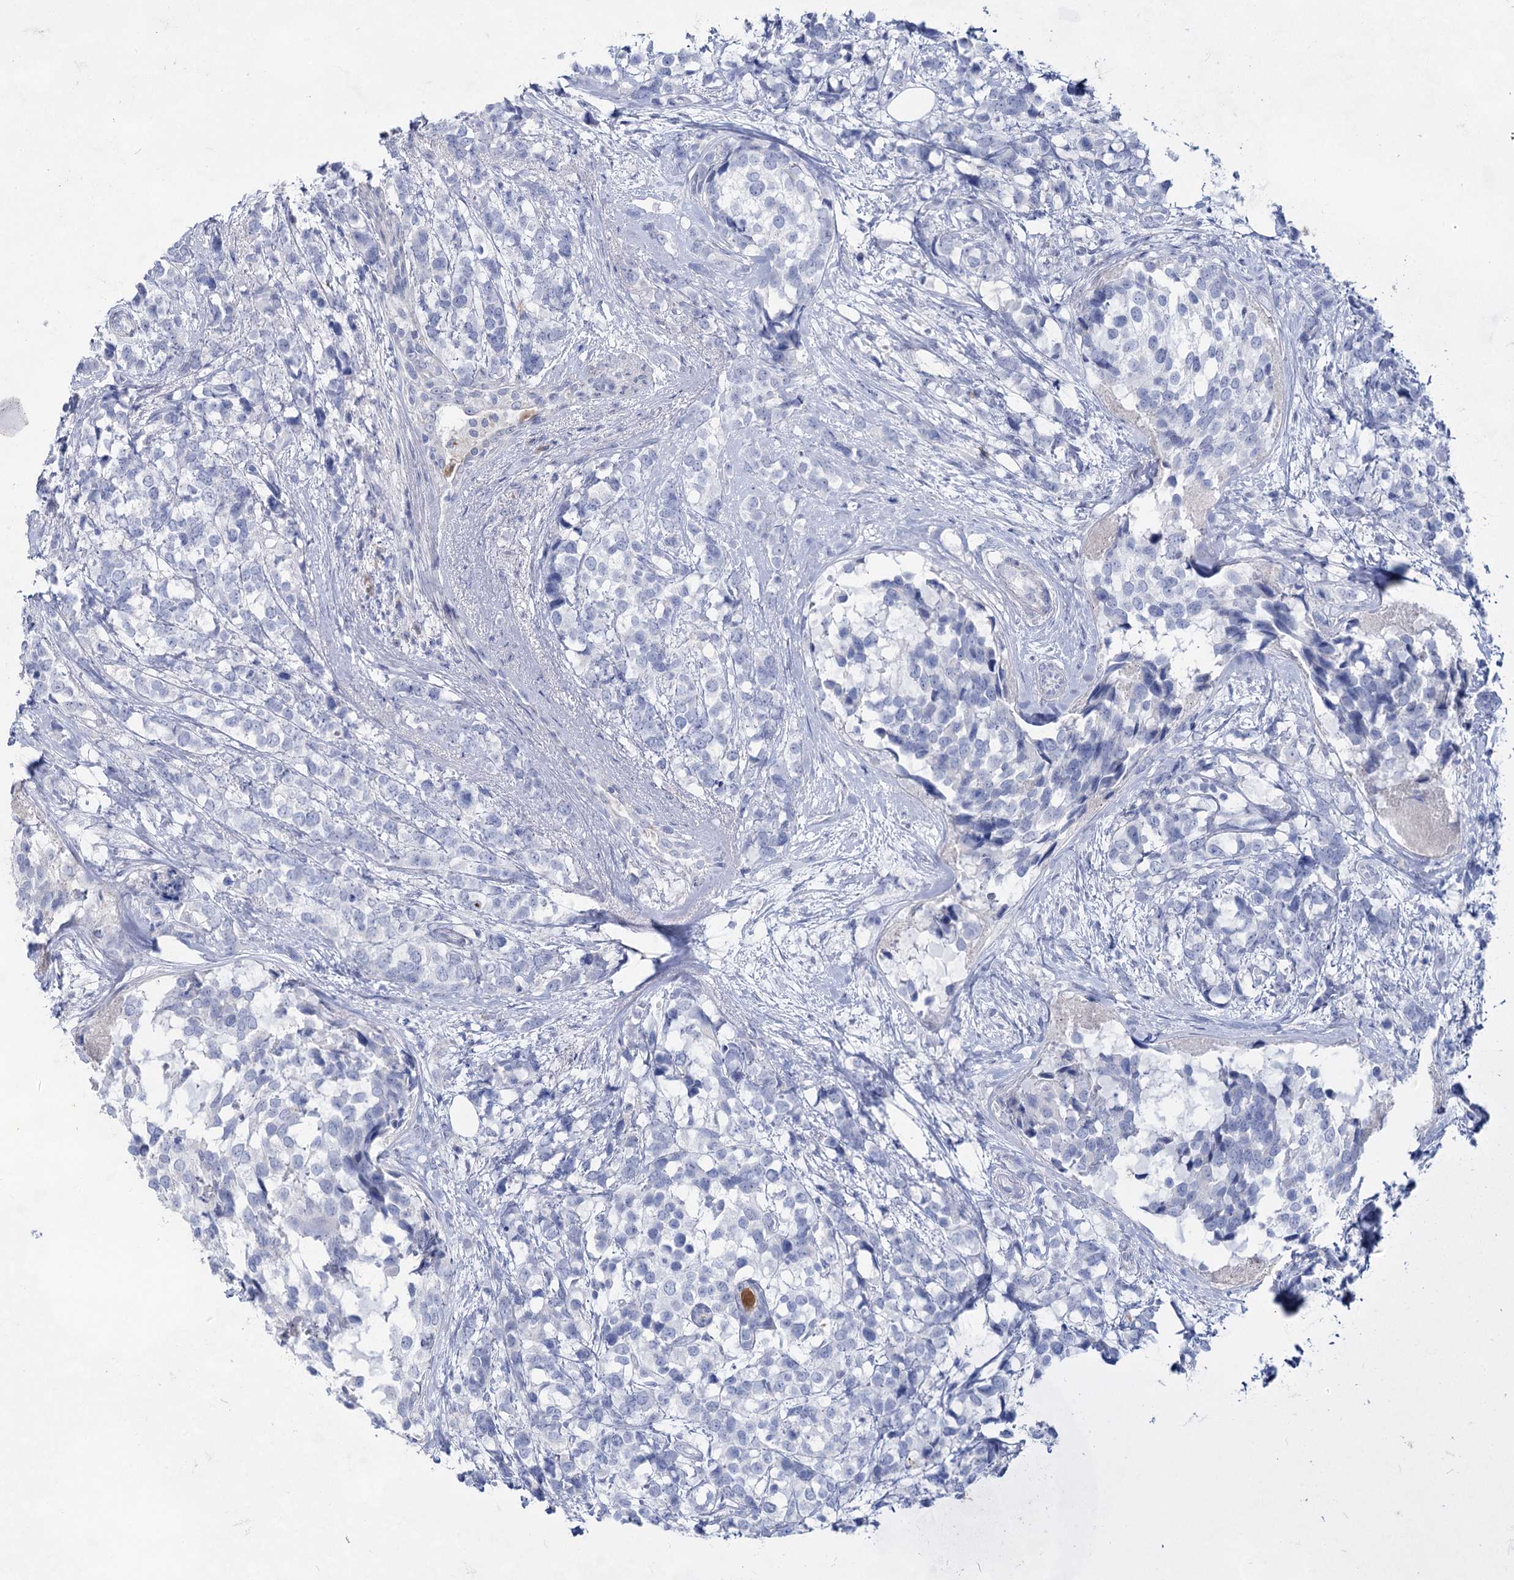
{"staining": {"intensity": "negative", "quantity": "none", "location": "none"}, "tissue": "breast cancer", "cell_type": "Tumor cells", "image_type": "cancer", "snomed": [{"axis": "morphology", "description": "Lobular carcinoma"}, {"axis": "topography", "description": "Breast"}], "caption": "Tumor cells show no significant protein positivity in breast cancer.", "gene": "ACRV1", "patient": {"sex": "female", "age": 59}}